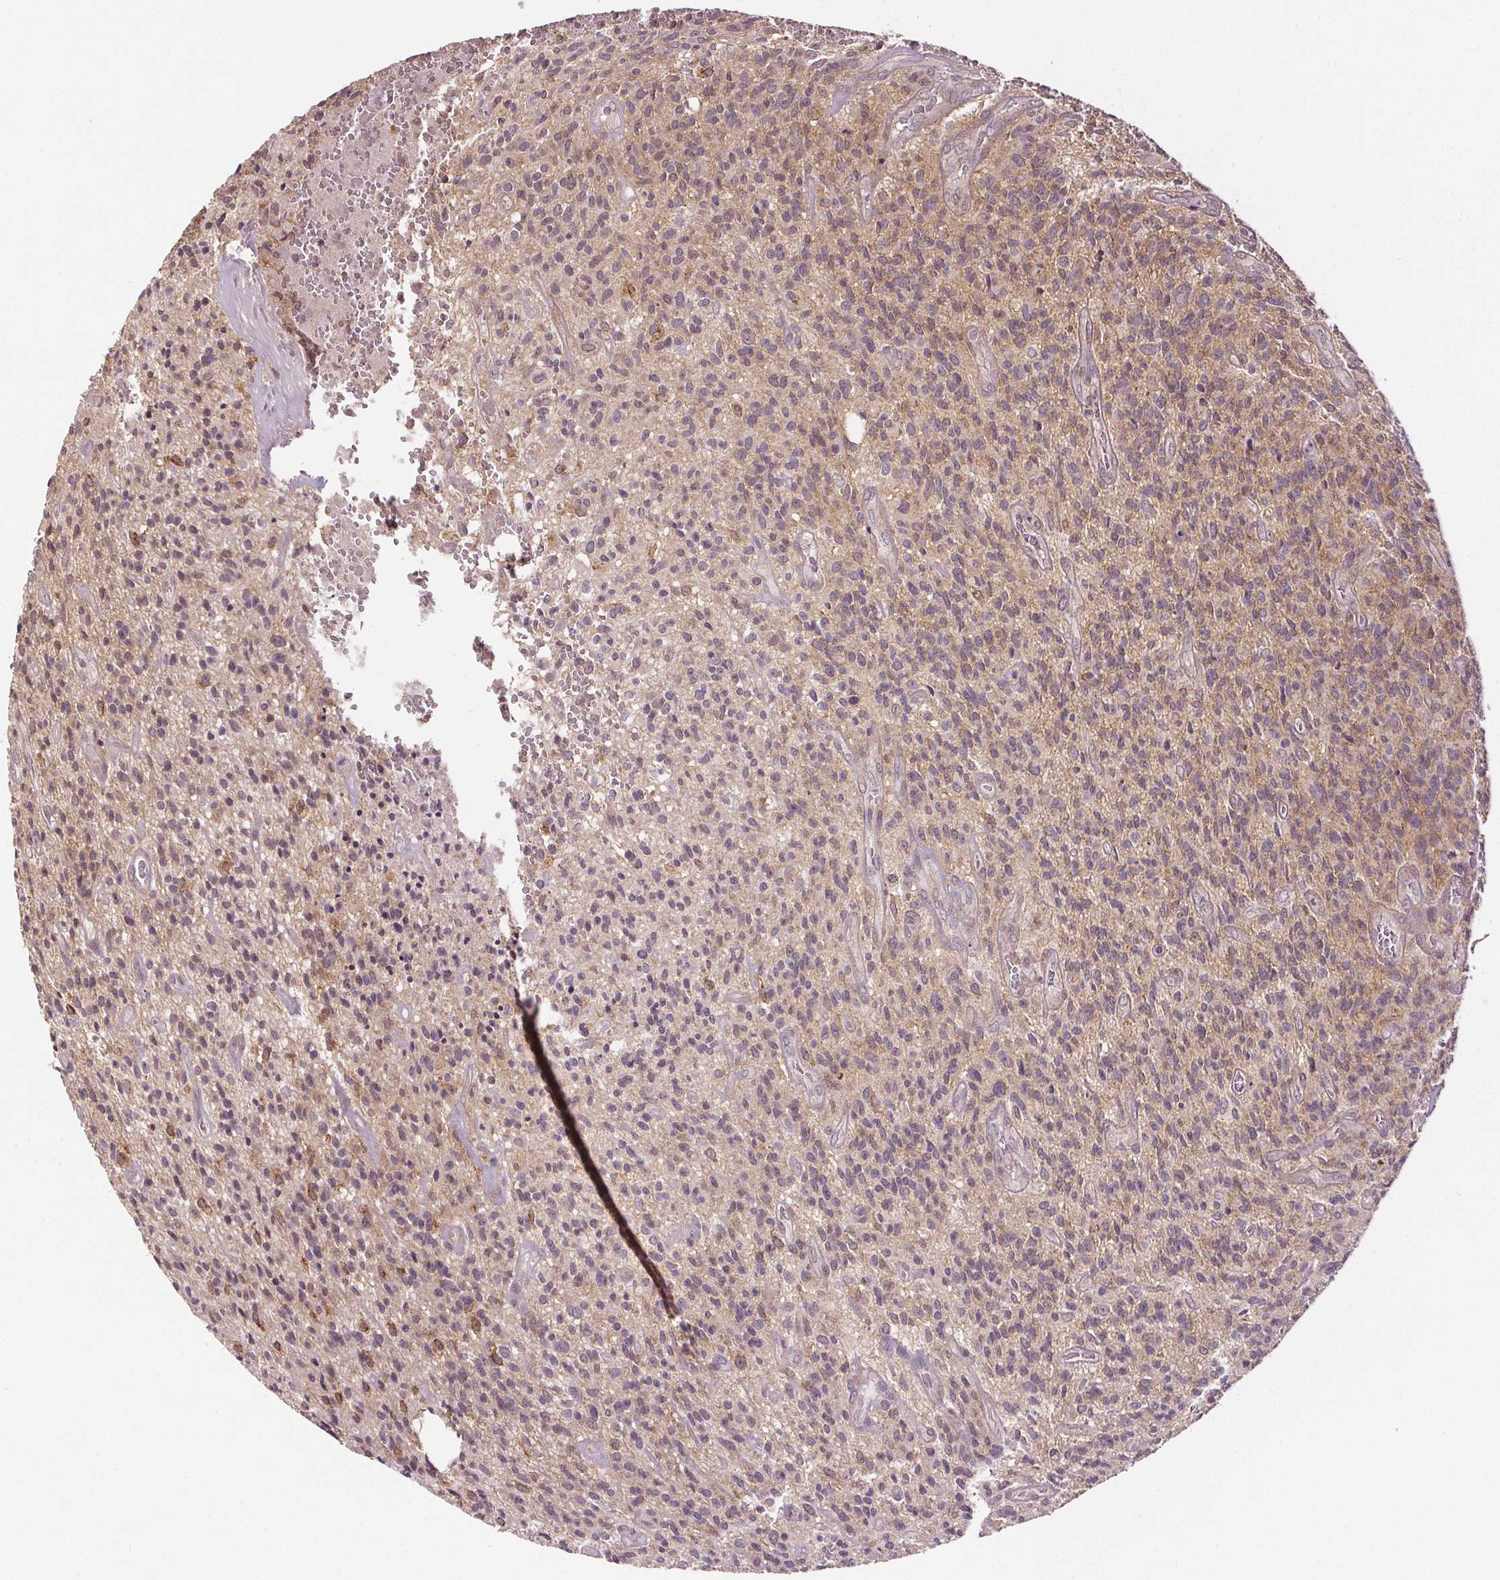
{"staining": {"intensity": "negative", "quantity": "none", "location": "none"}, "tissue": "glioma", "cell_type": "Tumor cells", "image_type": "cancer", "snomed": [{"axis": "morphology", "description": "Glioma, malignant, High grade"}, {"axis": "topography", "description": "Brain"}], "caption": "The immunohistochemistry (IHC) micrograph has no significant expression in tumor cells of high-grade glioma (malignant) tissue.", "gene": "EPHB3", "patient": {"sex": "male", "age": 76}}